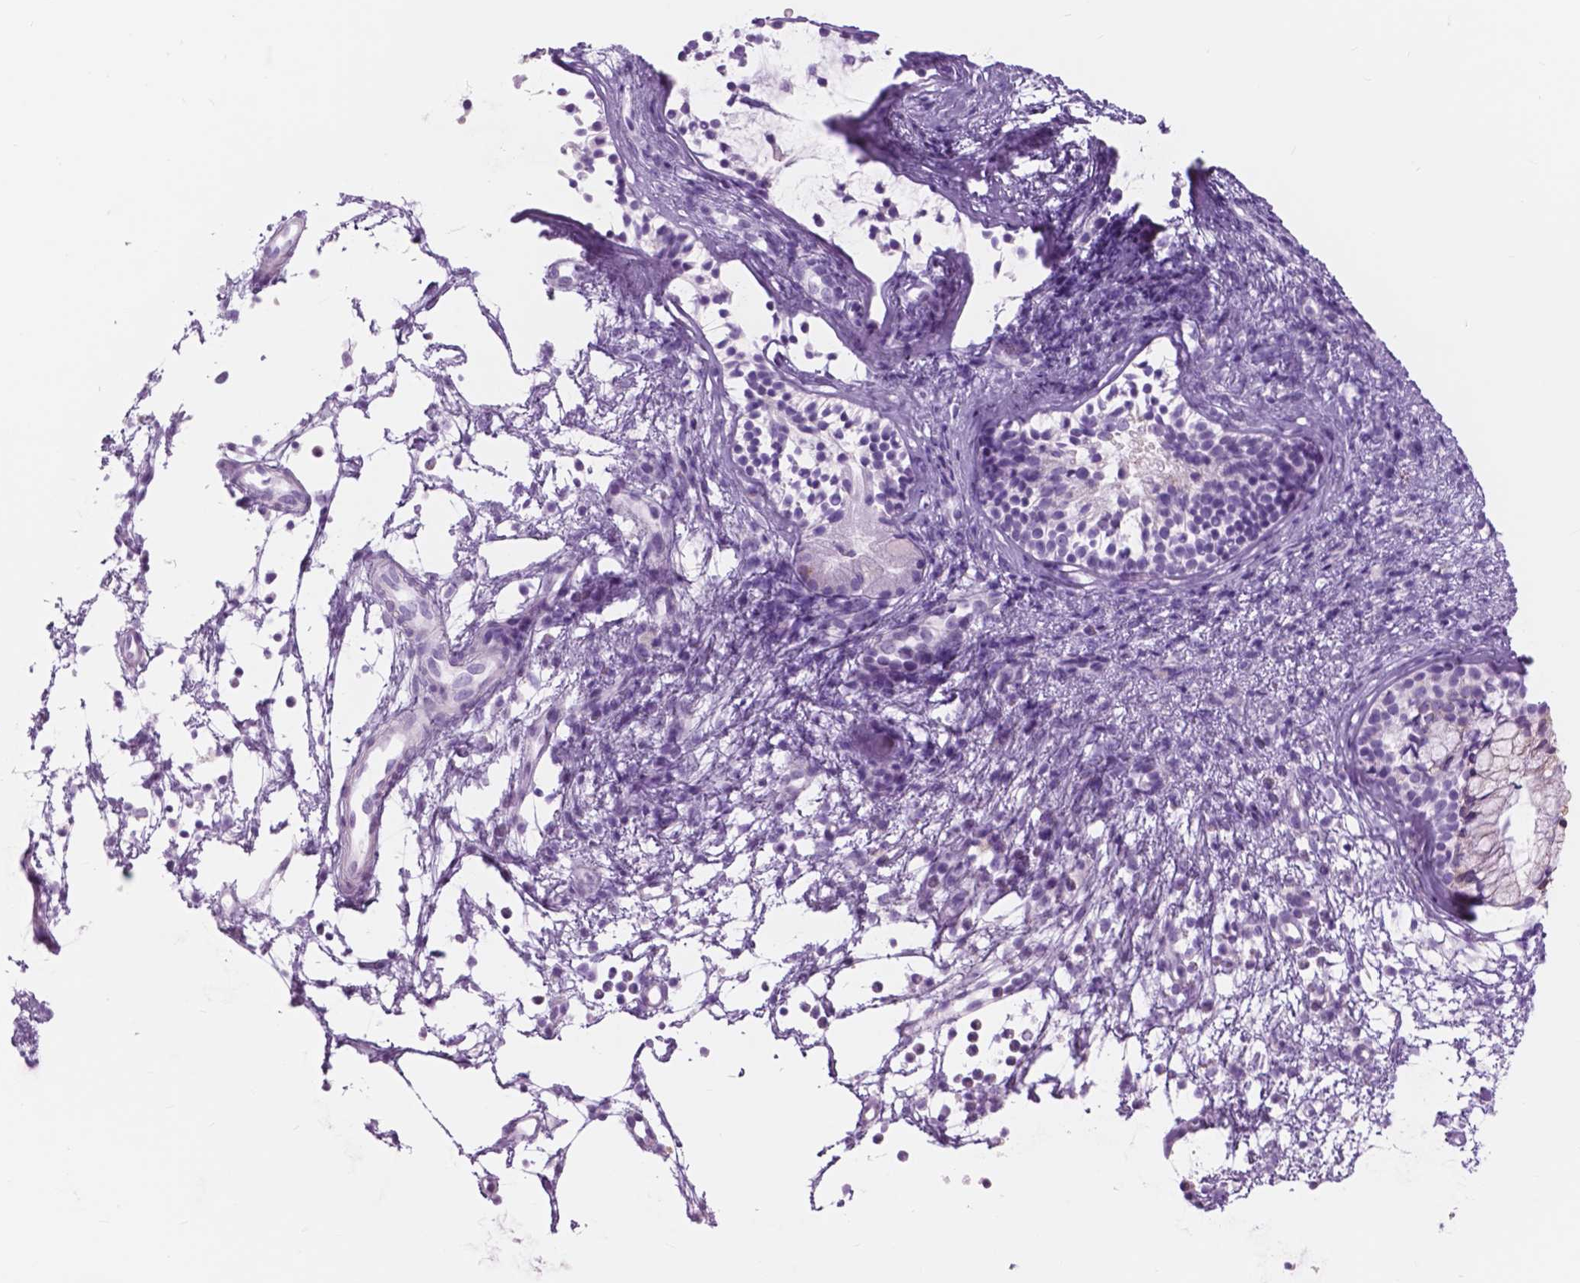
{"staining": {"intensity": "negative", "quantity": "none", "location": "none"}, "tissue": "nasopharynx", "cell_type": "Respiratory epithelial cells", "image_type": "normal", "snomed": [{"axis": "morphology", "description": "Normal tissue, NOS"}, {"axis": "topography", "description": "Nasopharynx"}], "caption": "High power microscopy image of an IHC photomicrograph of normal nasopharynx, revealing no significant positivity in respiratory epithelial cells. (DAB immunohistochemistry visualized using brightfield microscopy, high magnification).", "gene": "FXYD2", "patient": {"sex": "male", "age": 77}}